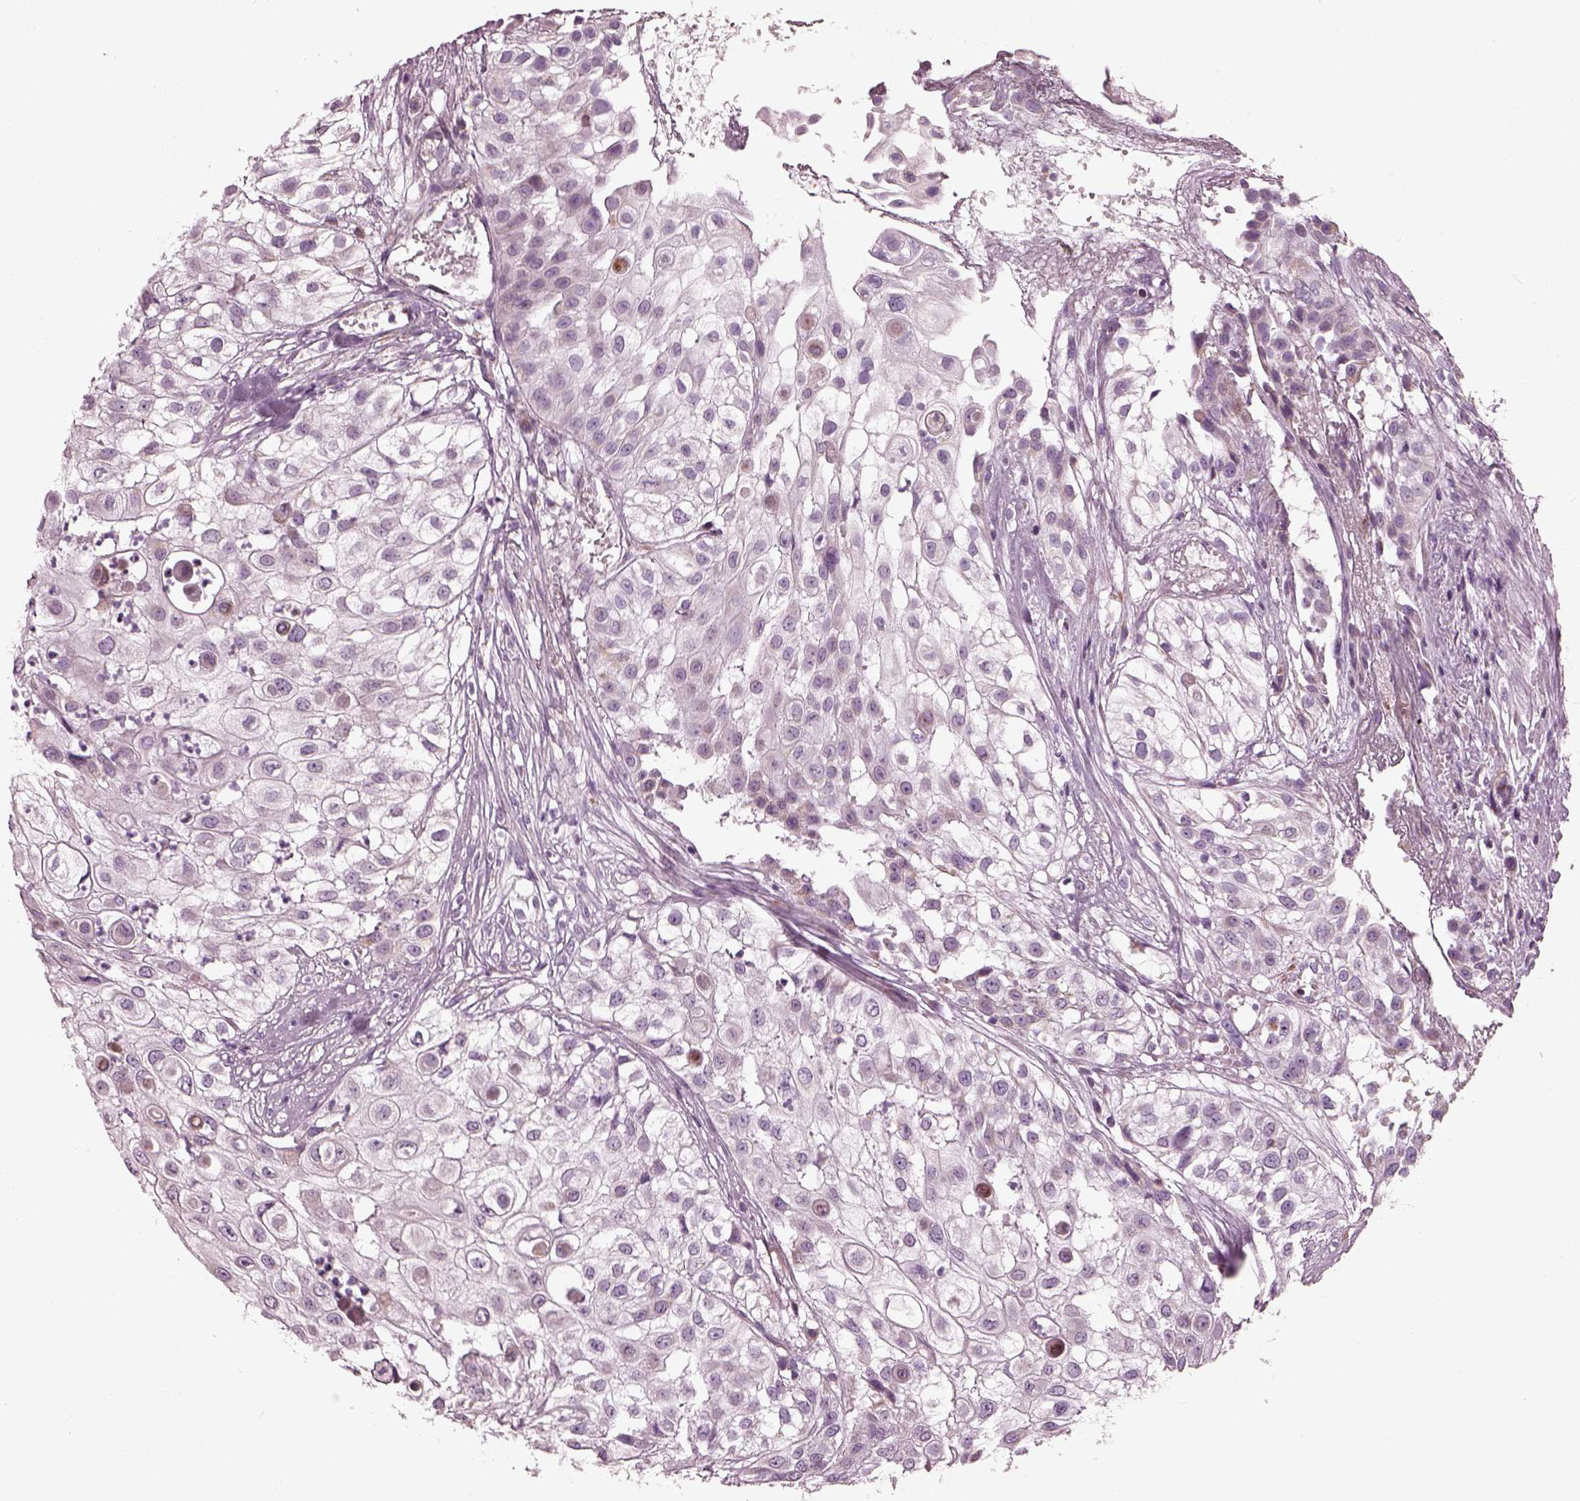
{"staining": {"intensity": "negative", "quantity": "none", "location": "none"}, "tissue": "urothelial cancer", "cell_type": "Tumor cells", "image_type": "cancer", "snomed": [{"axis": "morphology", "description": "Urothelial carcinoma, High grade"}, {"axis": "topography", "description": "Urinary bladder"}], "caption": "Immunohistochemistry (IHC) image of neoplastic tissue: human high-grade urothelial carcinoma stained with DAB (3,3'-diaminobenzidine) displays no significant protein positivity in tumor cells.", "gene": "ATP5MF", "patient": {"sex": "female", "age": 79}}